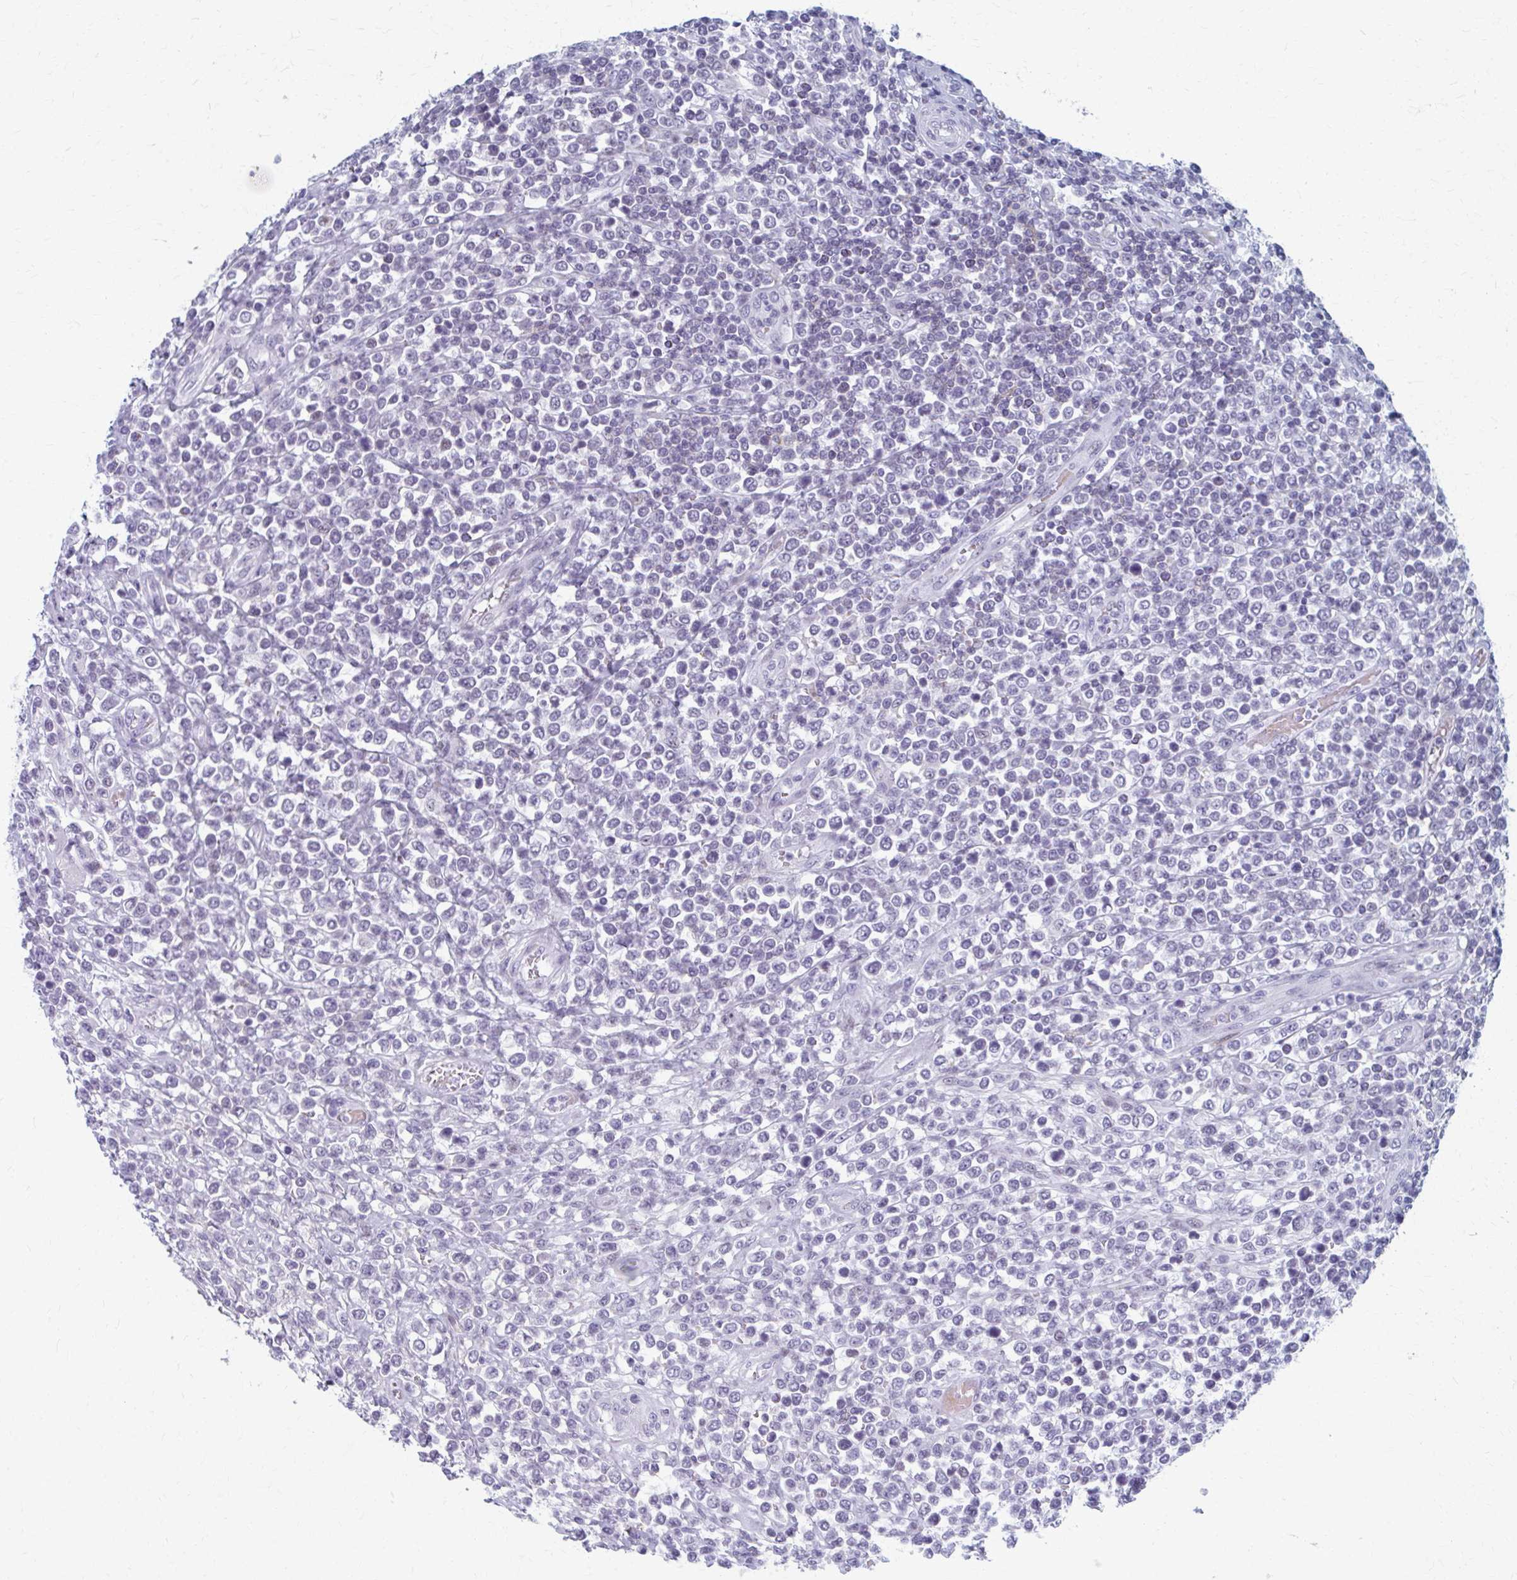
{"staining": {"intensity": "negative", "quantity": "none", "location": "none"}, "tissue": "lymphoma", "cell_type": "Tumor cells", "image_type": "cancer", "snomed": [{"axis": "morphology", "description": "Malignant lymphoma, non-Hodgkin's type, High grade"}, {"axis": "topography", "description": "Soft tissue"}], "caption": "This is an immunohistochemistry histopathology image of malignant lymphoma, non-Hodgkin's type (high-grade). There is no positivity in tumor cells.", "gene": "ABHD16B", "patient": {"sex": "female", "age": 56}}